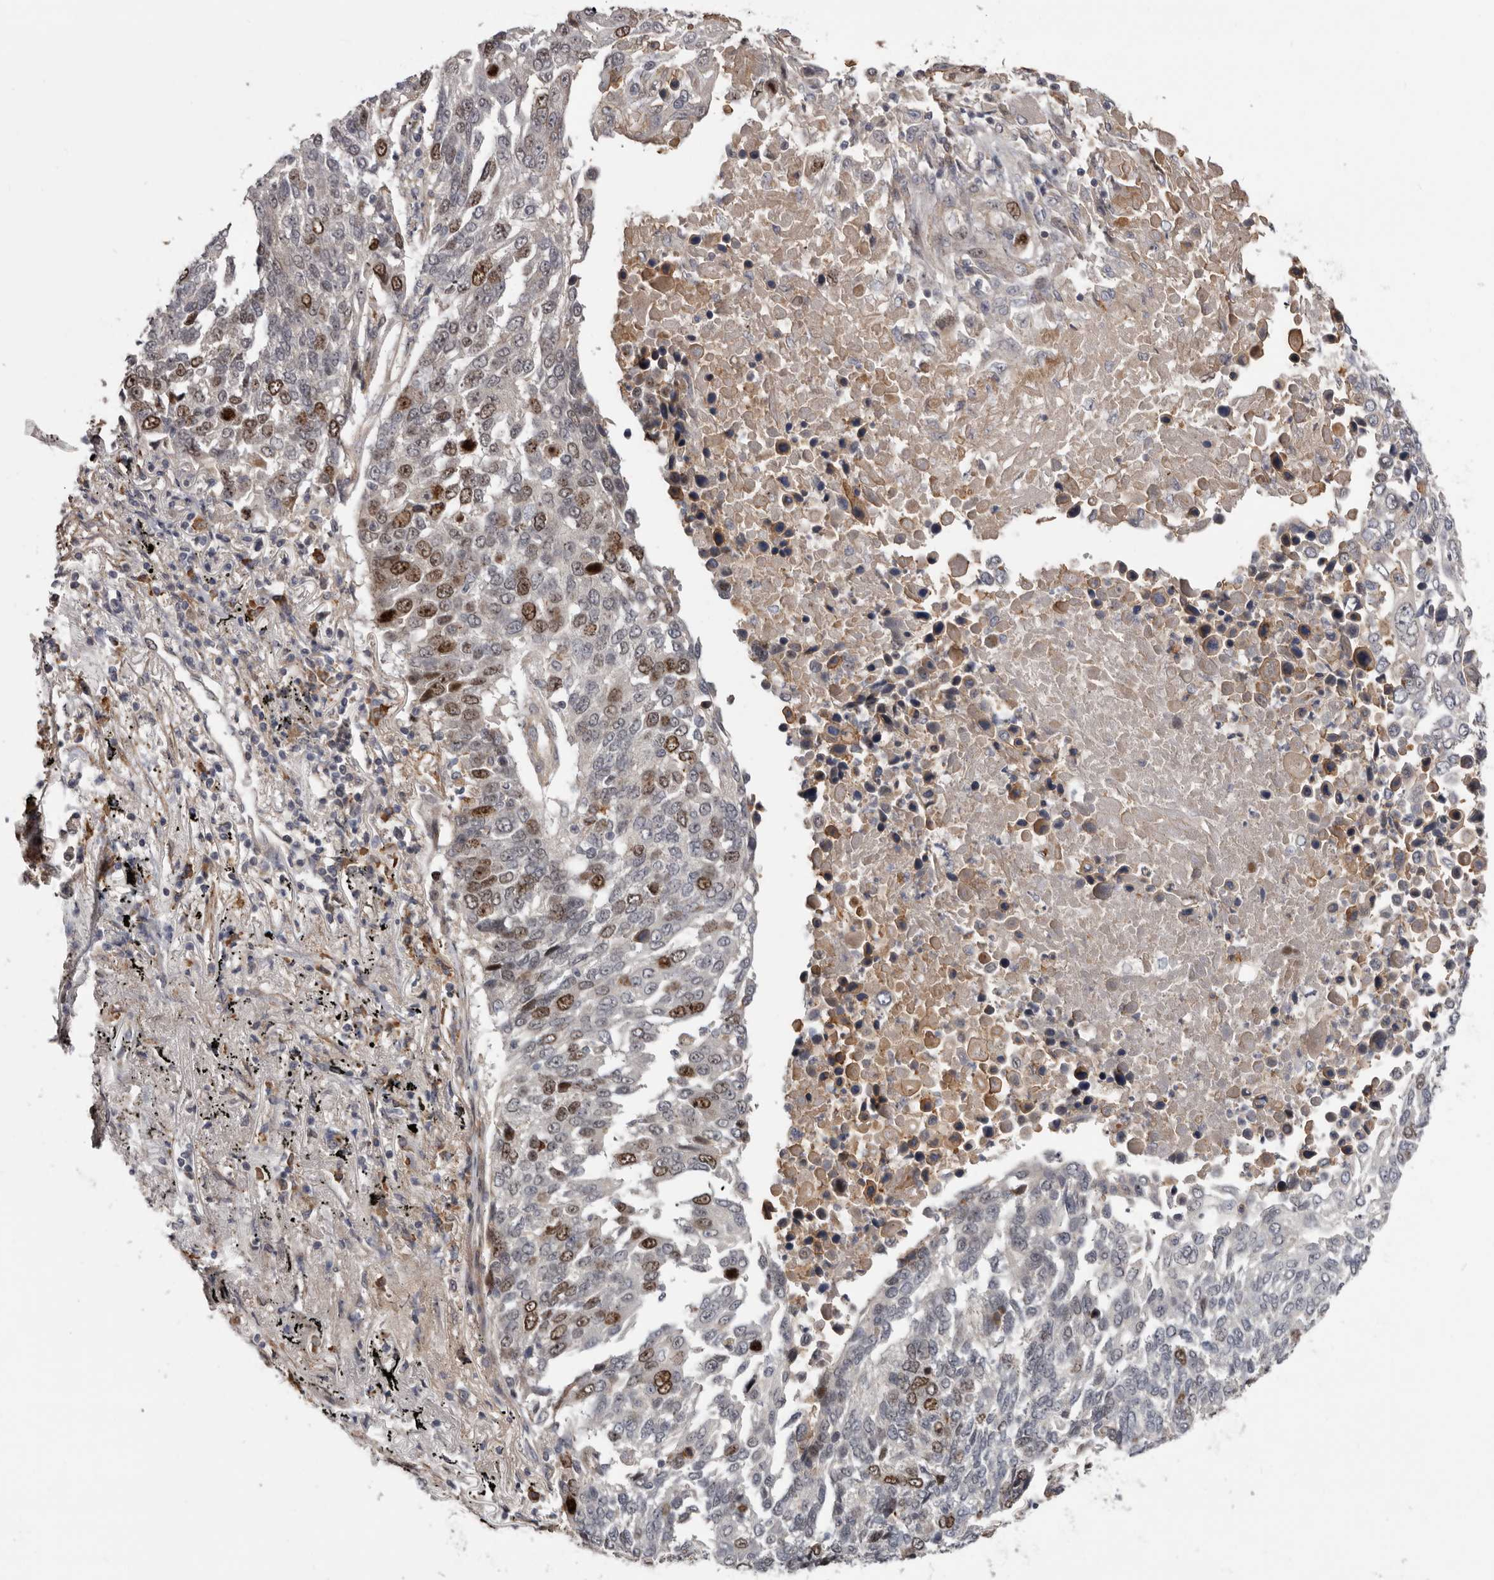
{"staining": {"intensity": "moderate", "quantity": "25%-75%", "location": "nuclear"}, "tissue": "lung cancer", "cell_type": "Tumor cells", "image_type": "cancer", "snomed": [{"axis": "morphology", "description": "Squamous cell carcinoma, NOS"}, {"axis": "topography", "description": "Lung"}], "caption": "Protein expression by IHC demonstrates moderate nuclear staining in approximately 25%-75% of tumor cells in lung cancer (squamous cell carcinoma). The protein is shown in brown color, while the nuclei are stained blue.", "gene": "CDCA8", "patient": {"sex": "male", "age": 66}}